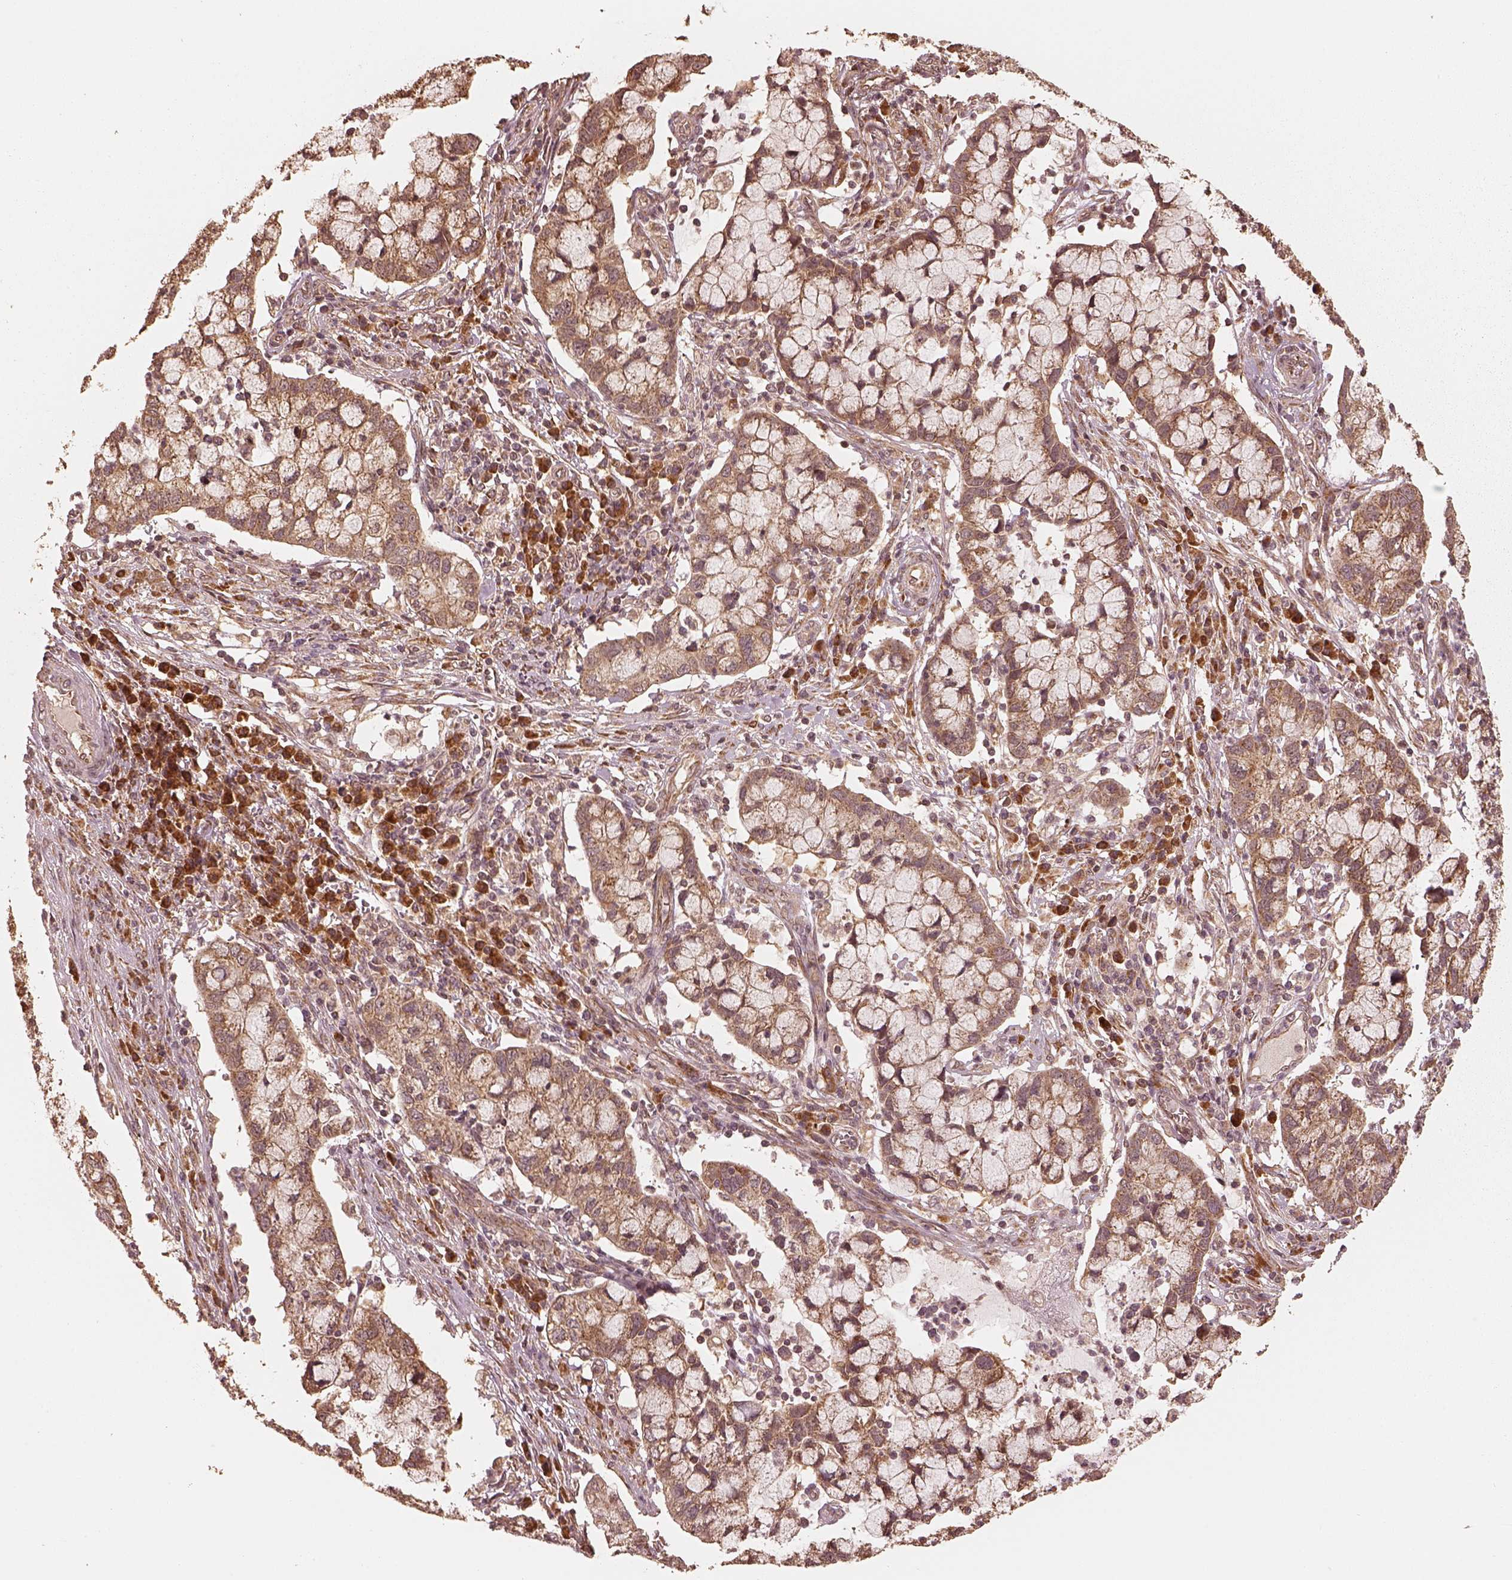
{"staining": {"intensity": "moderate", "quantity": ">75%", "location": "cytoplasmic/membranous"}, "tissue": "cervical cancer", "cell_type": "Tumor cells", "image_type": "cancer", "snomed": [{"axis": "morphology", "description": "Adenocarcinoma, NOS"}, {"axis": "topography", "description": "Cervix"}], "caption": "An image of cervical cancer (adenocarcinoma) stained for a protein displays moderate cytoplasmic/membranous brown staining in tumor cells.", "gene": "DNAJC25", "patient": {"sex": "female", "age": 40}}